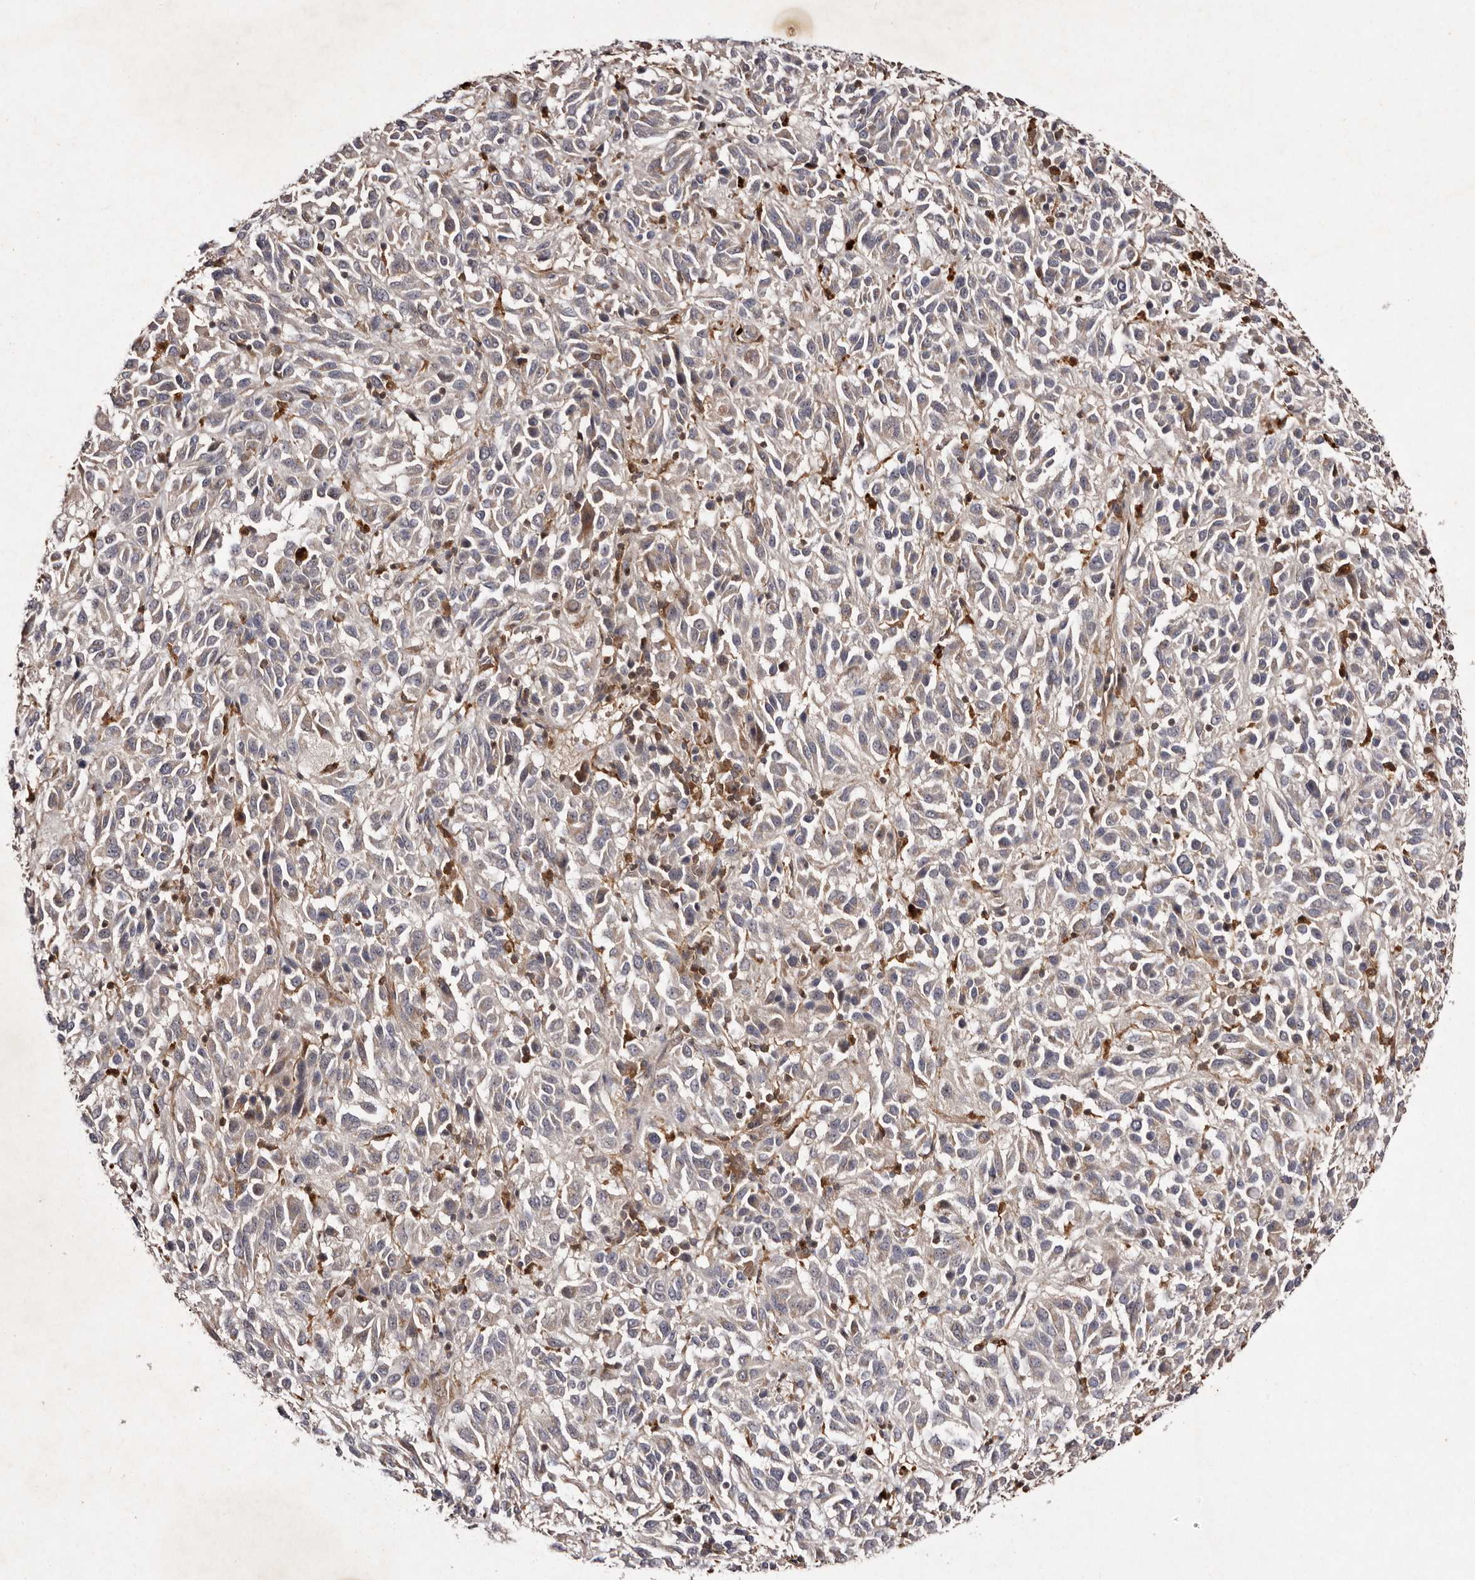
{"staining": {"intensity": "negative", "quantity": "none", "location": "none"}, "tissue": "melanoma", "cell_type": "Tumor cells", "image_type": "cancer", "snomed": [{"axis": "morphology", "description": "Malignant melanoma, Metastatic site"}, {"axis": "topography", "description": "Lung"}], "caption": "DAB immunohistochemical staining of malignant melanoma (metastatic site) demonstrates no significant expression in tumor cells.", "gene": "GIMAP4", "patient": {"sex": "male", "age": 64}}